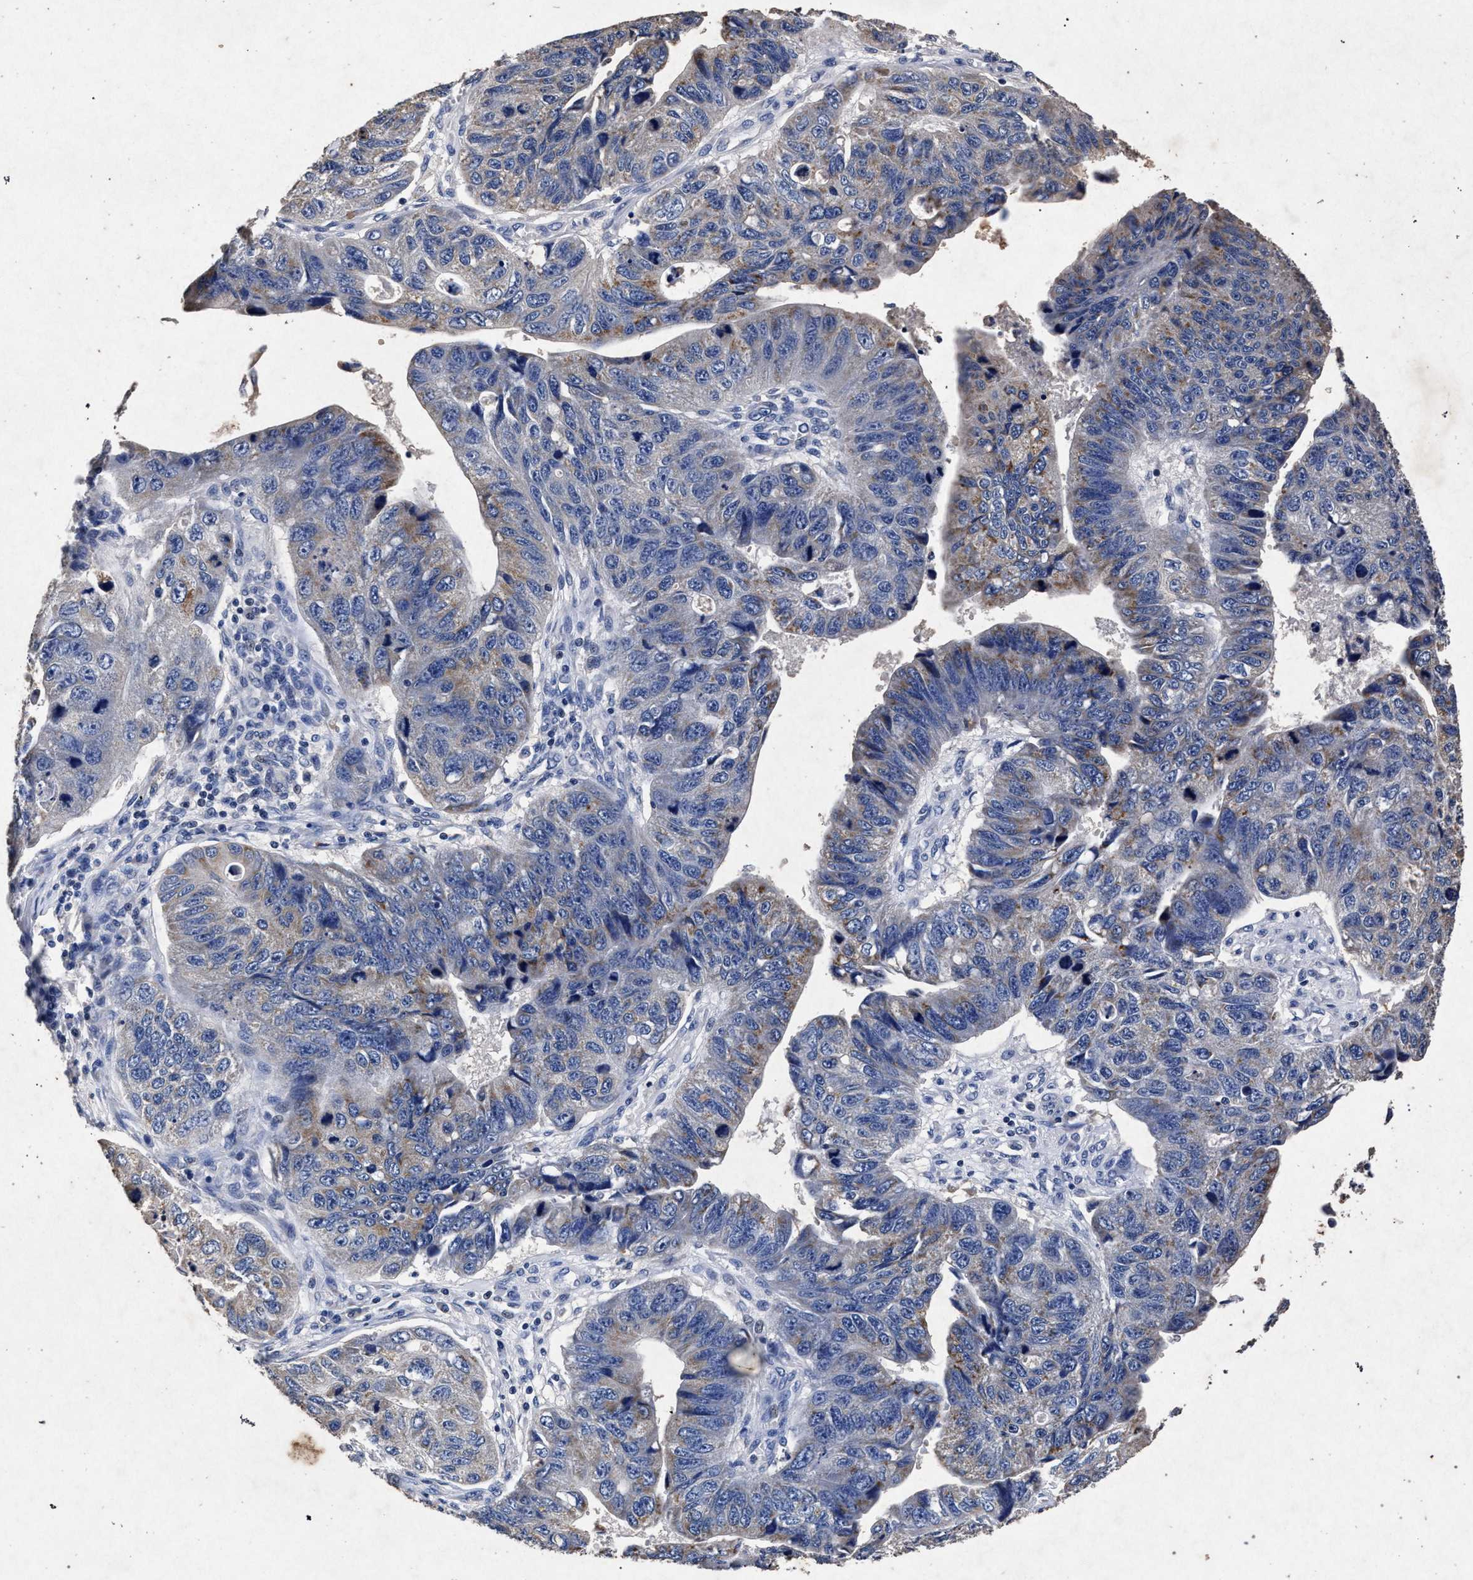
{"staining": {"intensity": "weak", "quantity": "<25%", "location": "cytoplasmic/membranous"}, "tissue": "stomach cancer", "cell_type": "Tumor cells", "image_type": "cancer", "snomed": [{"axis": "morphology", "description": "Adenocarcinoma, NOS"}, {"axis": "topography", "description": "Stomach"}], "caption": "Photomicrograph shows no protein positivity in tumor cells of adenocarcinoma (stomach) tissue.", "gene": "ATP1A2", "patient": {"sex": "male", "age": 59}}